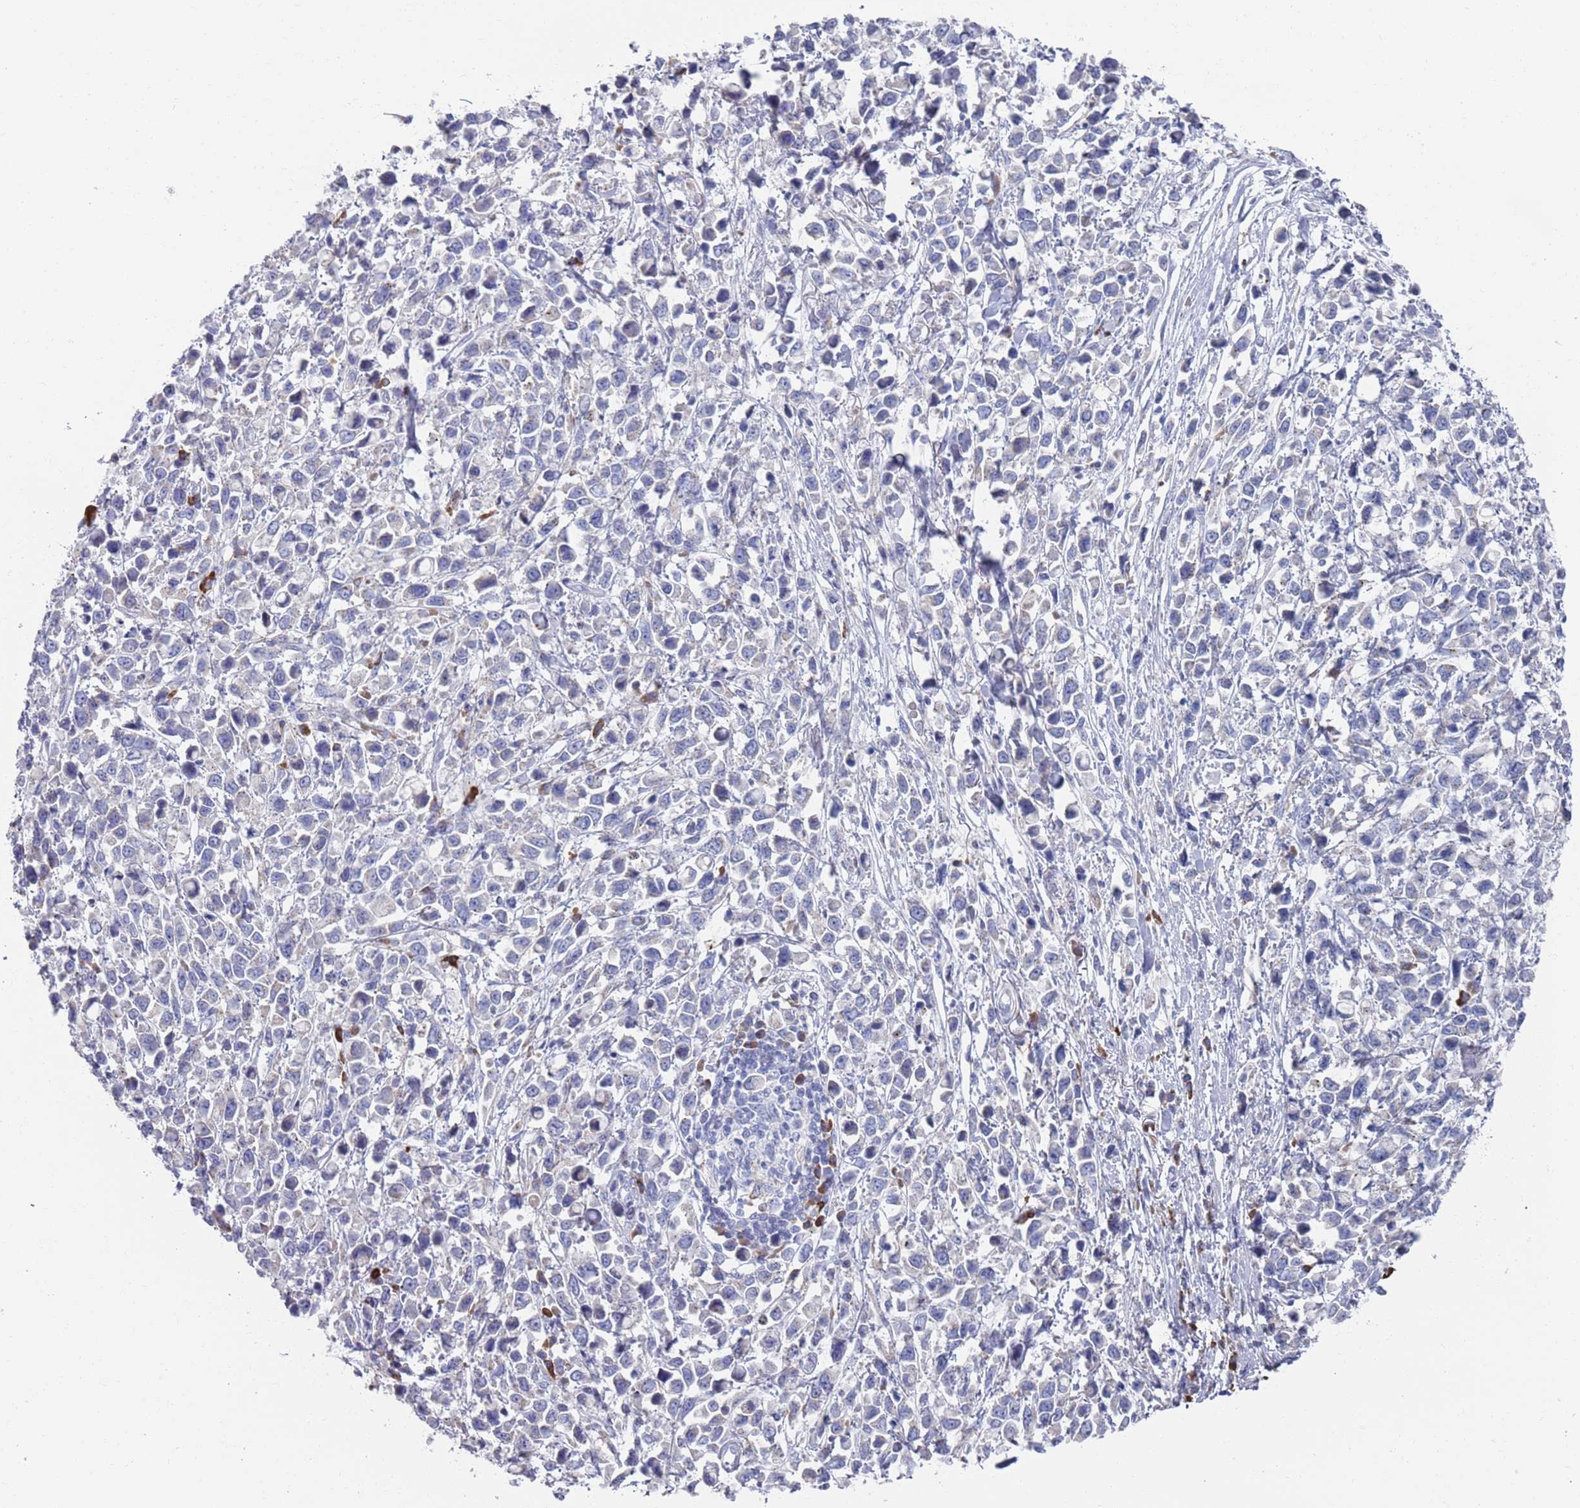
{"staining": {"intensity": "negative", "quantity": "none", "location": "none"}, "tissue": "stomach cancer", "cell_type": "Tumor cells", "image_type": "cancer", "snomed": [{"axis": "morphology", "description": "Adenocarcinoma, NOS"}, {"axis": "topography", "description": "Stomach"}], "caption": "Stomach cancer stained for a protein using IHC shows no staining tumor cells.", "gene": "MAT1A", "patient": {"sex": "female", "age": 81}}